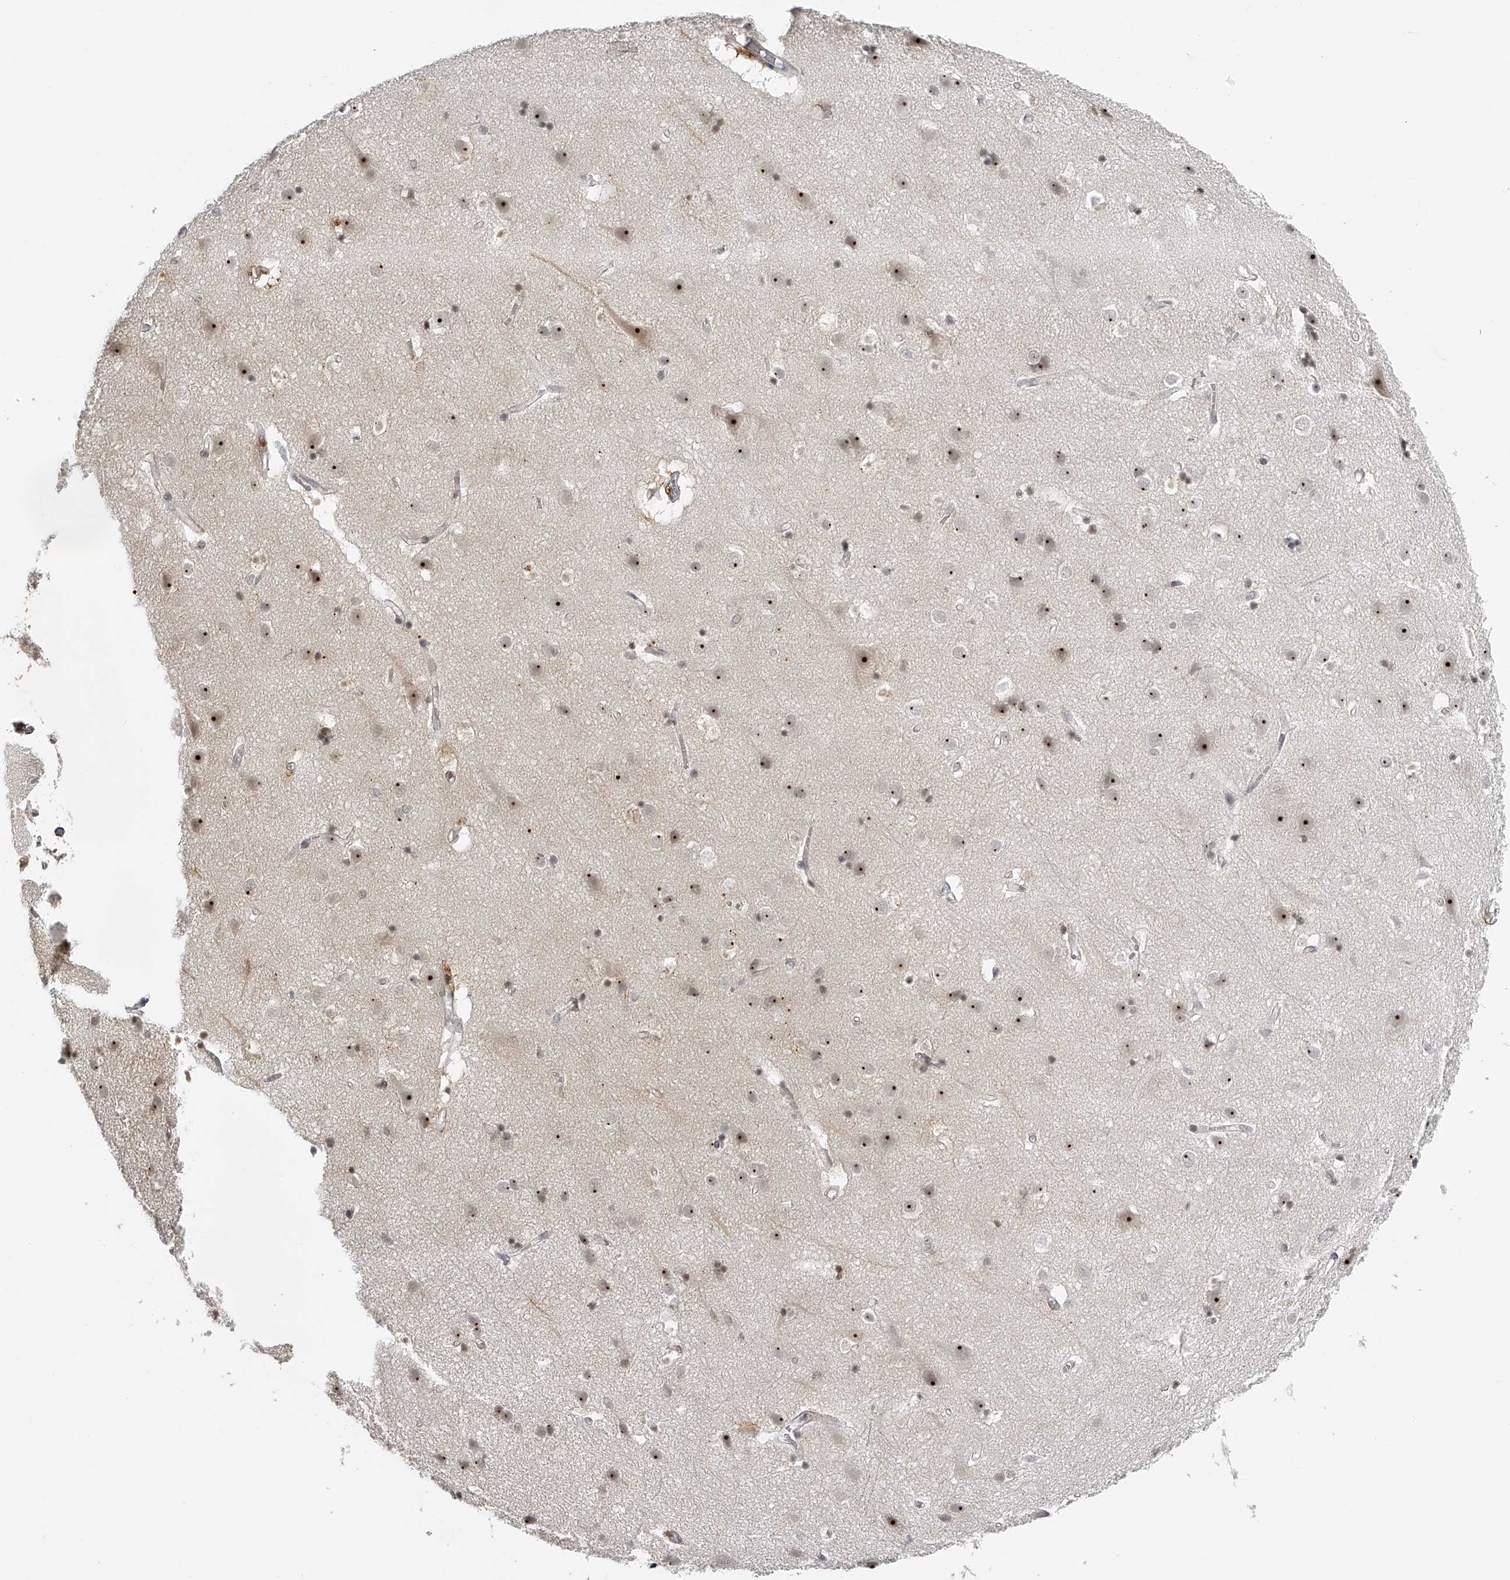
{"staining": {"intensity": "negative", "quantity": "none", "location": "none"}, "tissue": "cerebral cortex", "cell_type": "Endothelial cells", "image_type": "normal", "snomed": [{"axis": "morphology", "description": "Normal tissue, NOS"}, {"axis": "topography", "description": "Cerebral cortex"}], "caption": "The immunohistochemistry (IHC) micrograph has no significant positivity in endothelial cells of cerebral cortex.", "gene": "RNF220", "patient": {"sex": "male", "age": 54}}